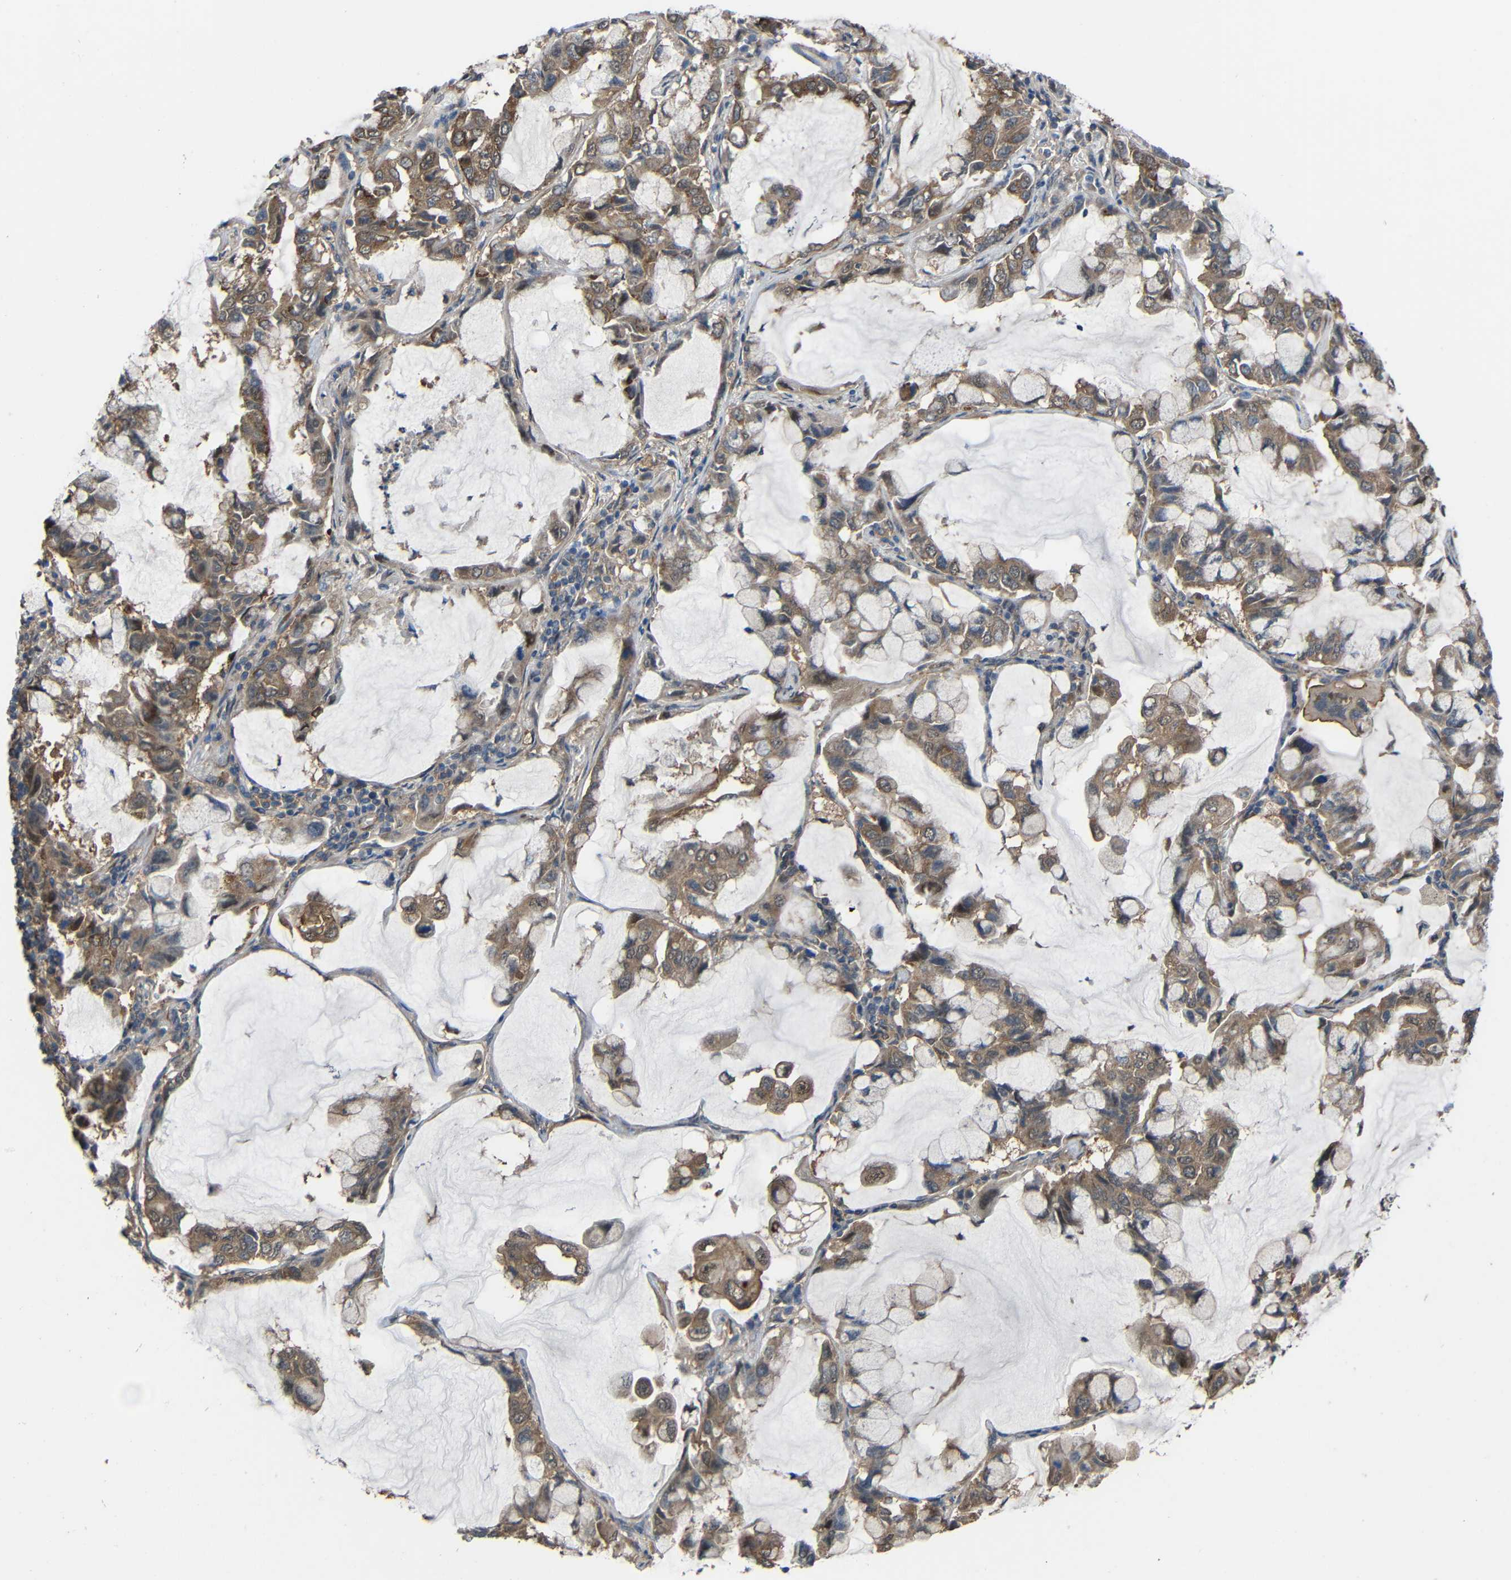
{"staining": {"intensity": "weak", "quantity": ">75%", "location": "cytoplasmic/membranous"}, "tissue": "lung cancer", "cell_type": "Tumor cells", "image_type": "cancer", "snomed": [{"axis": "morphology", "description": "Adenocarcinoma, NOS"}, {"axis": "topography", "description": "Lung"}], "caption": "Protein expression analysis of lung cancer demonstrates weak cytoplasmic/membranous staining in approximately >75% of tumor cells.", "gene": "CHST9", "patient": {"sex": "male", "age": 64}}